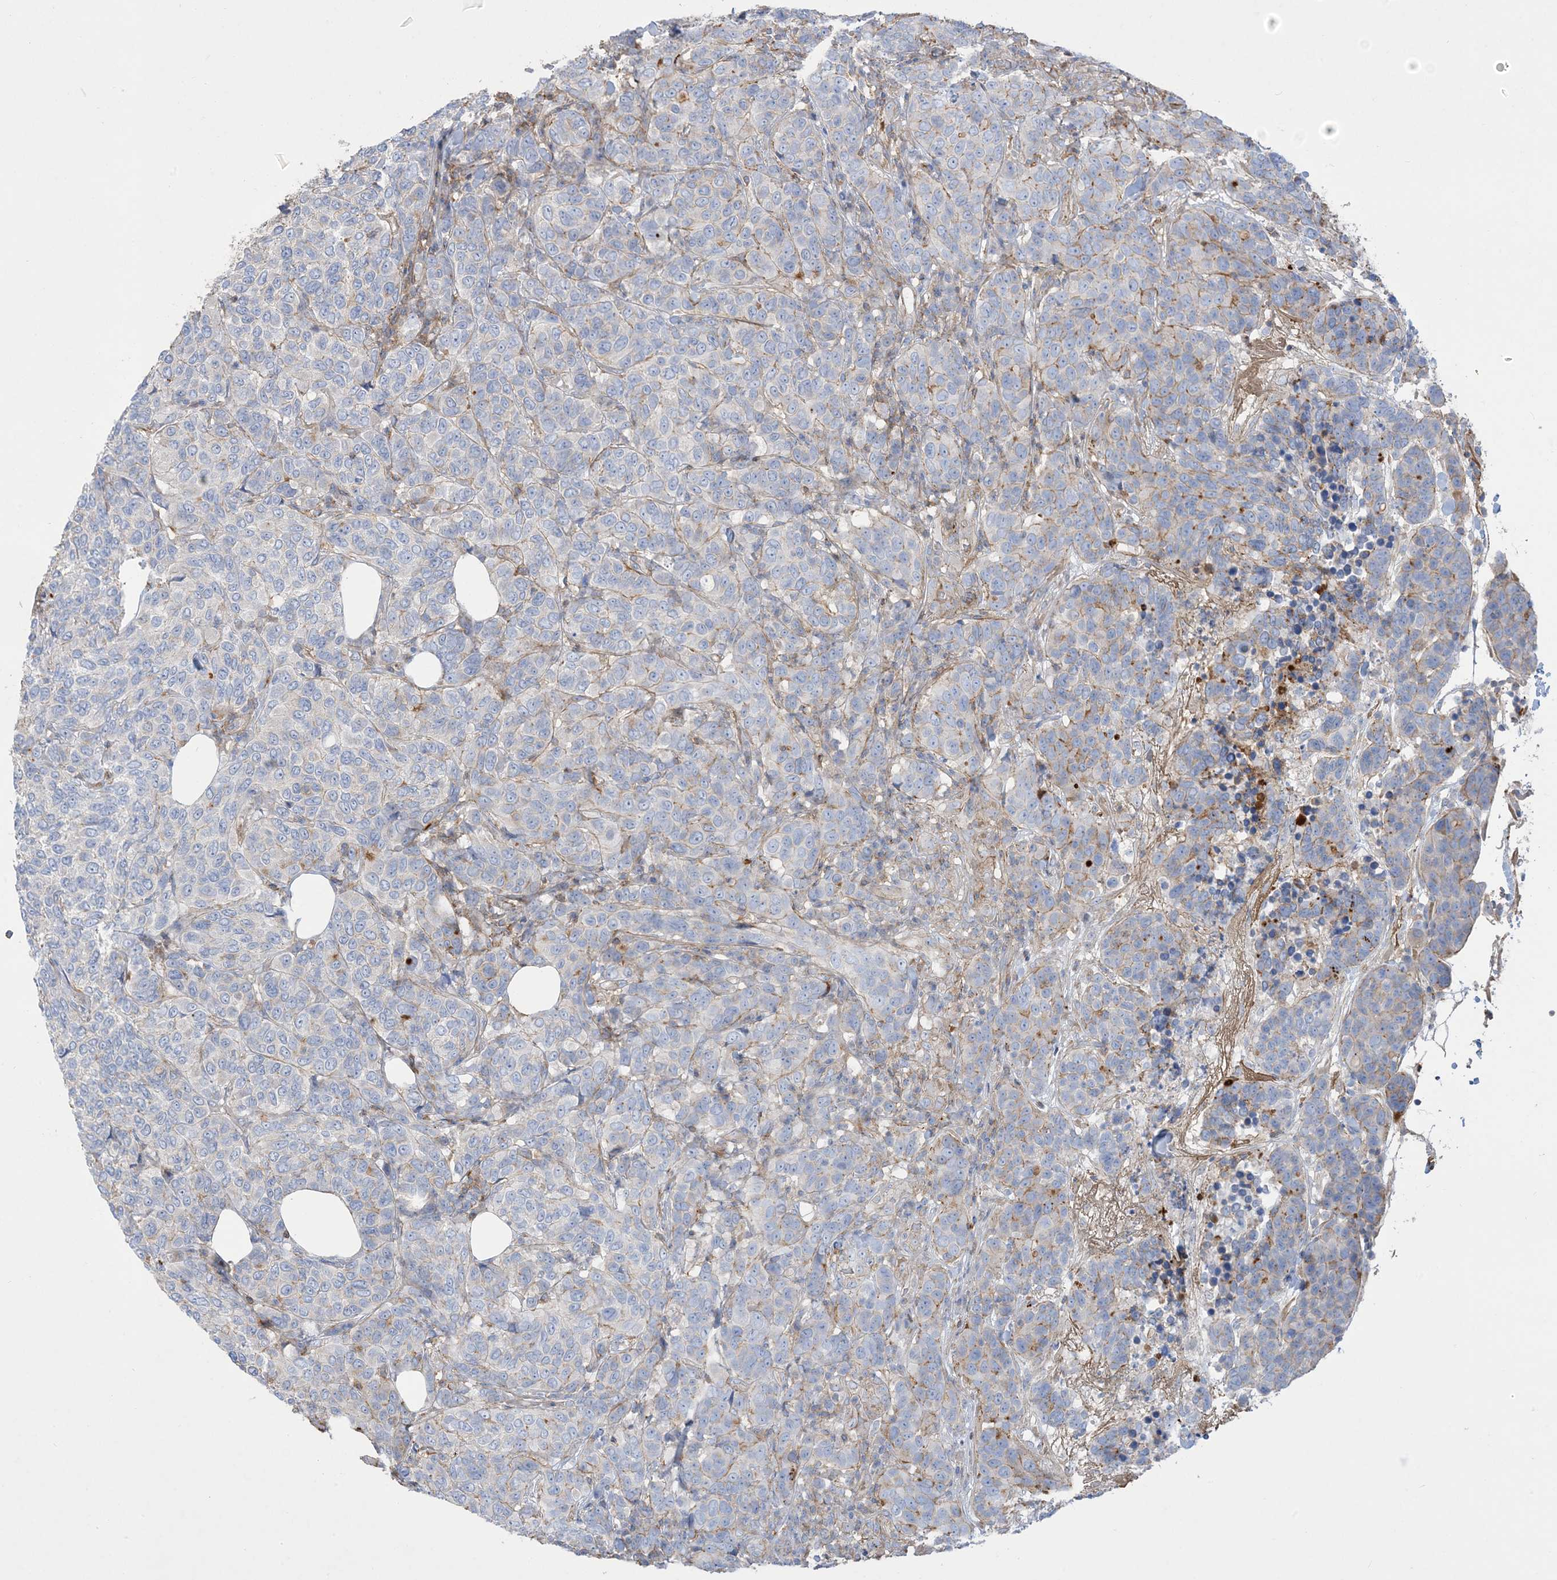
{"staining": {"intensity": "negative", "quantity": "none", "location": "none"}, "tissue": "breast cancer", "cell_type": "Tumor cells", "image_type": "cancer", "snomed": [{"axis": "morphology", "description": "Duct carcinoma"}, {"axis": "topography", "description": "Breast"}], "caption": "This is a histopathology image of immunohistochemistry (IHC) staining of breast cancer (invasive ductal carcinoma), which shows no expression in tumor cells. (Stains: DAB (3,3'-diaminobenzidine) immunohistochemistry with hematoxylin counter stain, Microscopy: brightfield microscopy at high magnification).", "gene": "GTF3C2", "patient": {"sex": "female", "age": 55}}